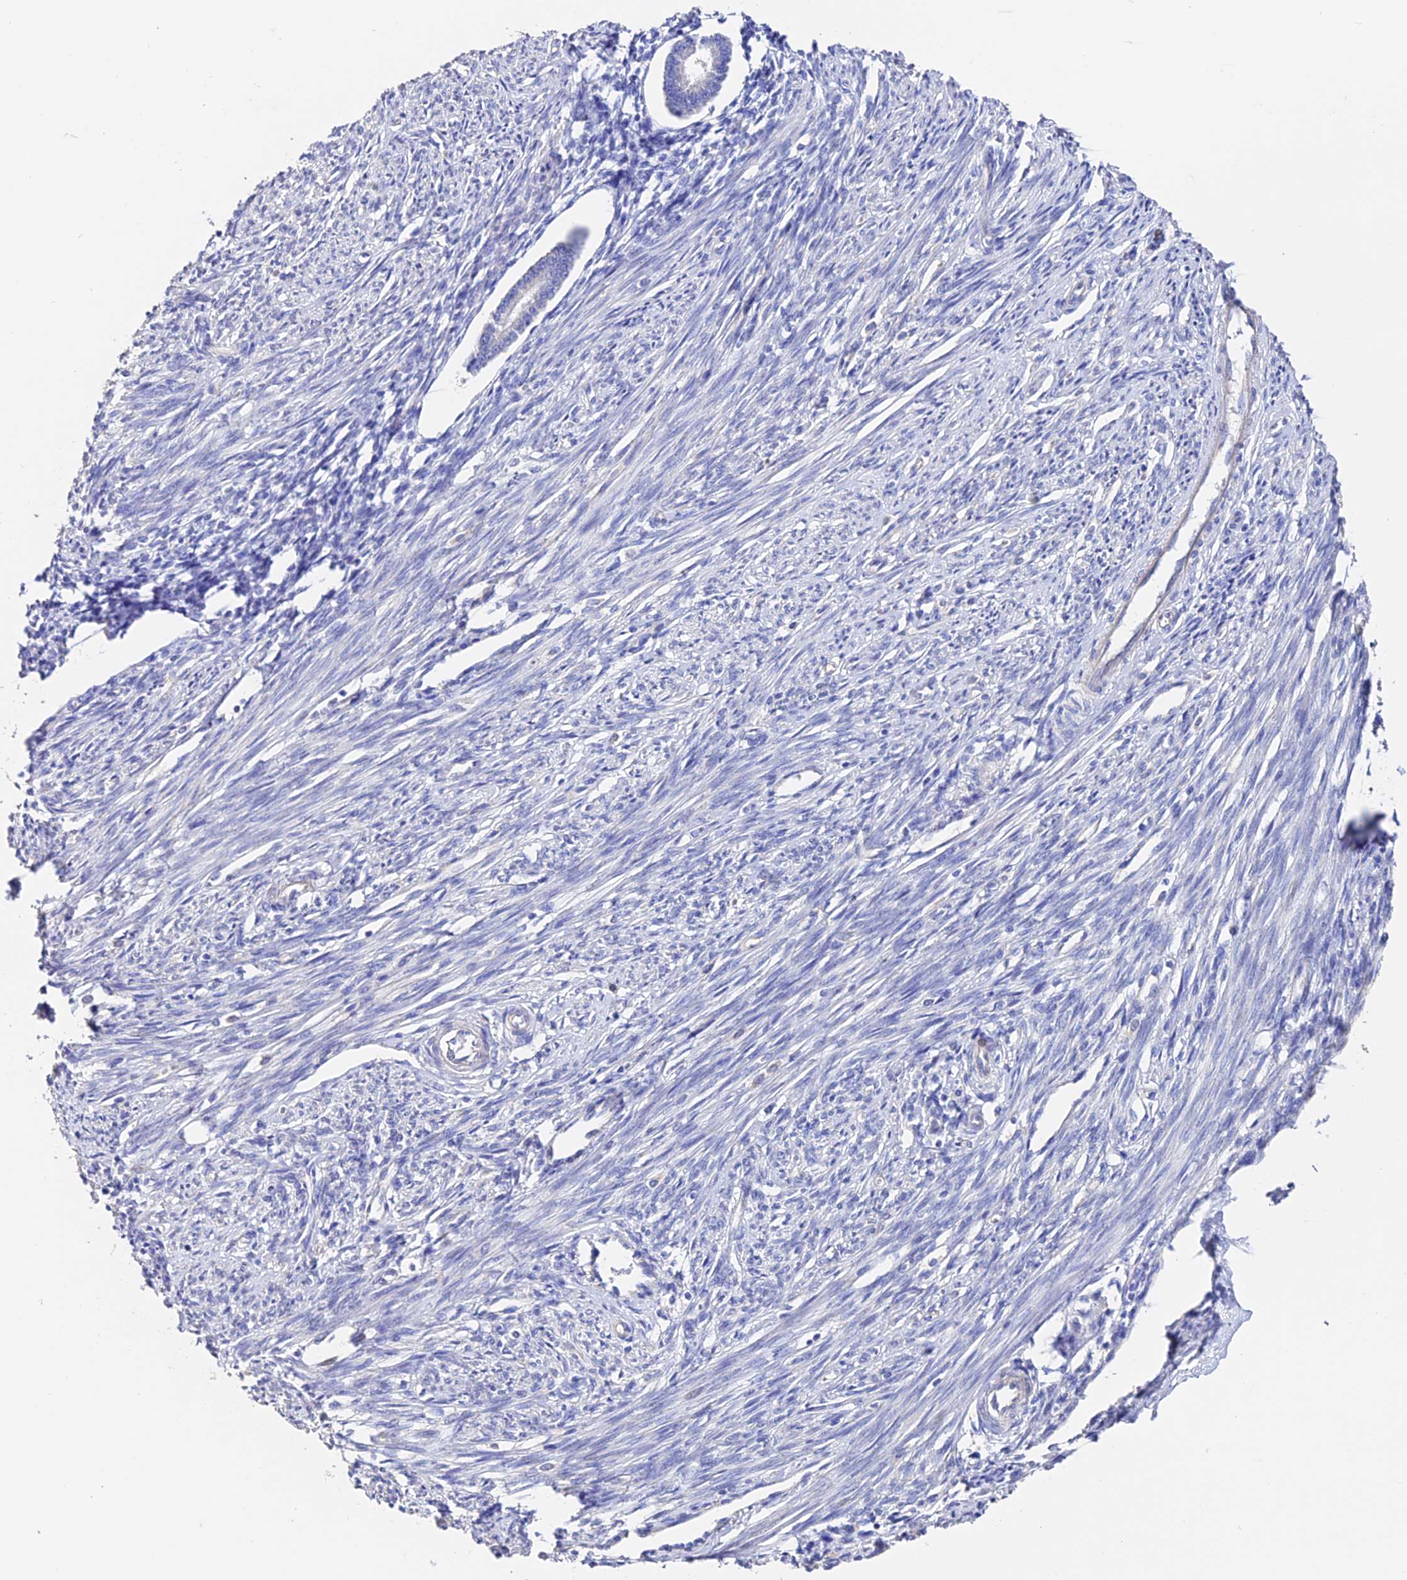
{"staining": {"intensity": "negative", "quantity": "none", "location": "none"}, "tissue": "endometrium", "cell_type": "Cells in endometrial stroma", "image_type": "normal", "snomed": [{"axis": "morphology", "description": "Normal tissue, NOS"}, {"axis": "topography", "description": "Endometrium"}], "caption": "A photomicrograph of human endometrium is negative for staining in cells in endometrial stroma. (DAB (3,3'-diaminobenzidine) immunohistochemistry (IHC) with hematoxylin counter stain).", "gene": "ESM1", "patient": {"sex": "female", "age": 56}}